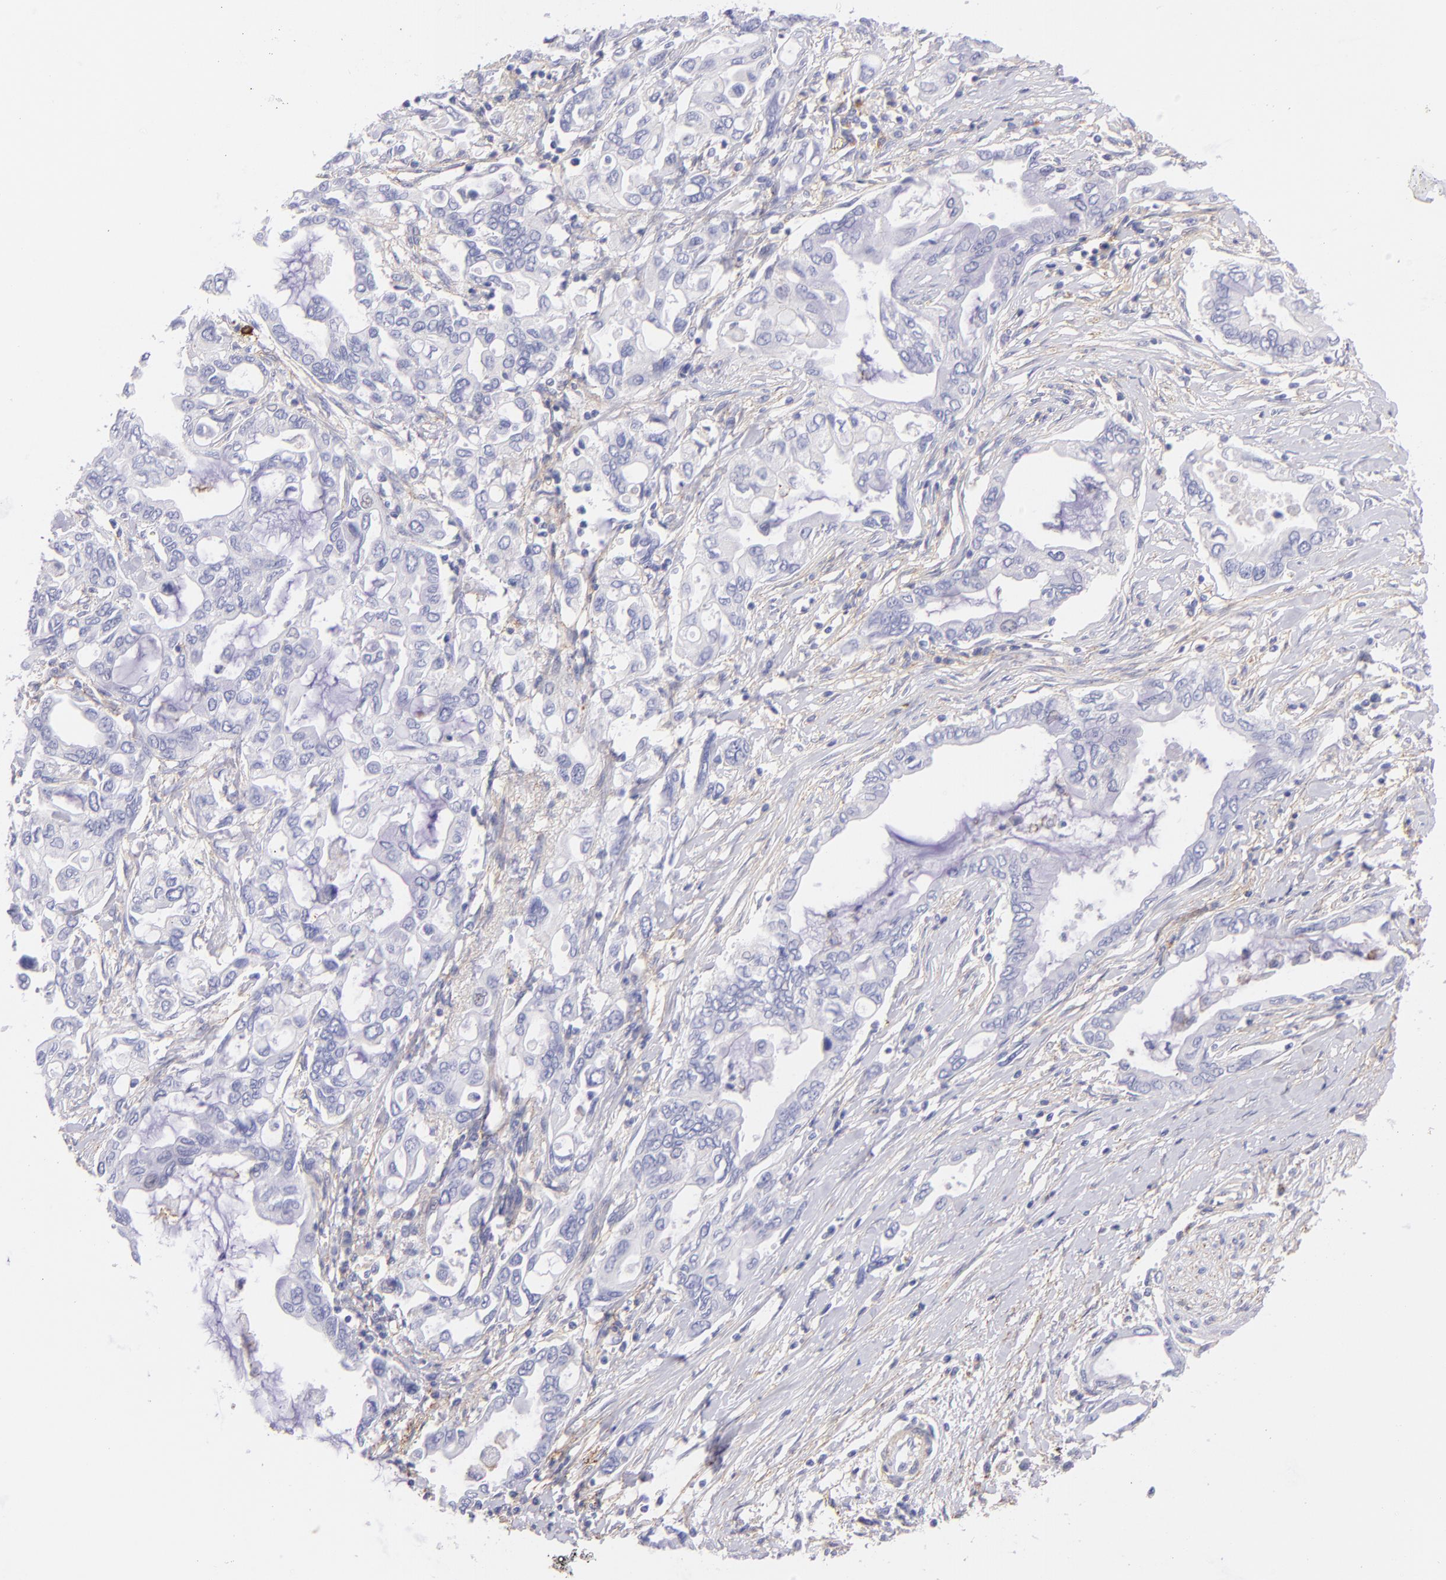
{"staining": {"intensity": "negative", "quantity": "none", "location": "none"}, "tissue": "pancreatic cancer", "cell_type": "Tumor cells", "image_type": "cancer", "snomed": [{"axis": "morphology", "description": "Adenocarcinoma, NOS"}, {"axis": "topography", "description": "Pancreas"}], "caption": "Human pancreatic cancer (adenocarcinoma) stained for a protein using immunohistochemistry (IHC) shows no positivity in tumor cells.", "gene": "CD81", "patient": {"sex": "female", "age": 57}}